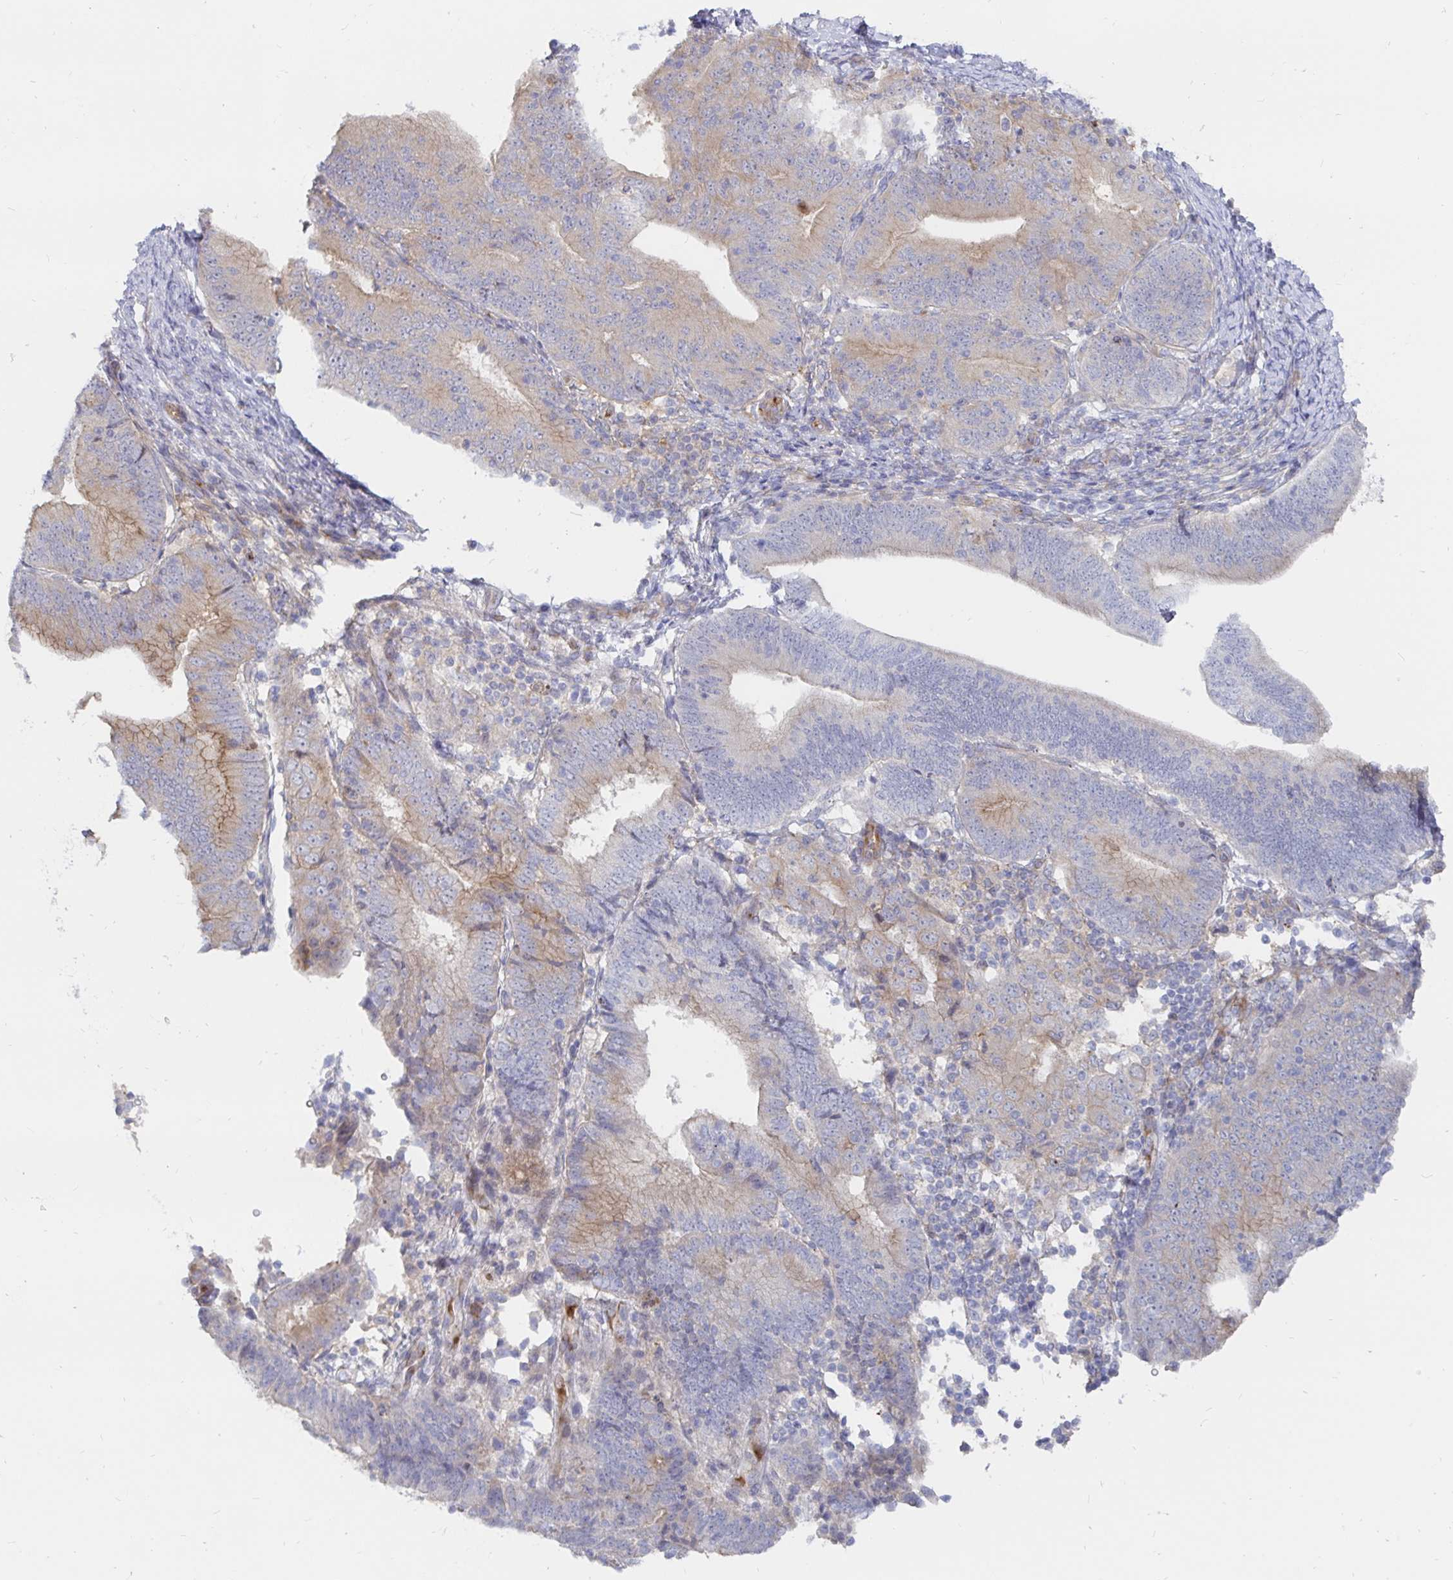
{"staining": {"intensity": "weak", "quantity": "25%-75%", "location": "cytoplasmic/membranous"}, "tissue": "endometrial cancer", "cell_type": "Tumor cells", "image_type": "cancer", "snomed": [{"axis": "morphology", "description": "Adenocarcinoma, NOS"}, {"axis": "topography", "description": "Endometrium"}], "caption": "There is low levels of weak cytoplasmic/membranous positivity in tumor cells of endometrial cancer, as demonstrated by immunohistochemical staining (brown color).", "gene": "KCTD19", "patient": {"sex": "female", "age": 70}}